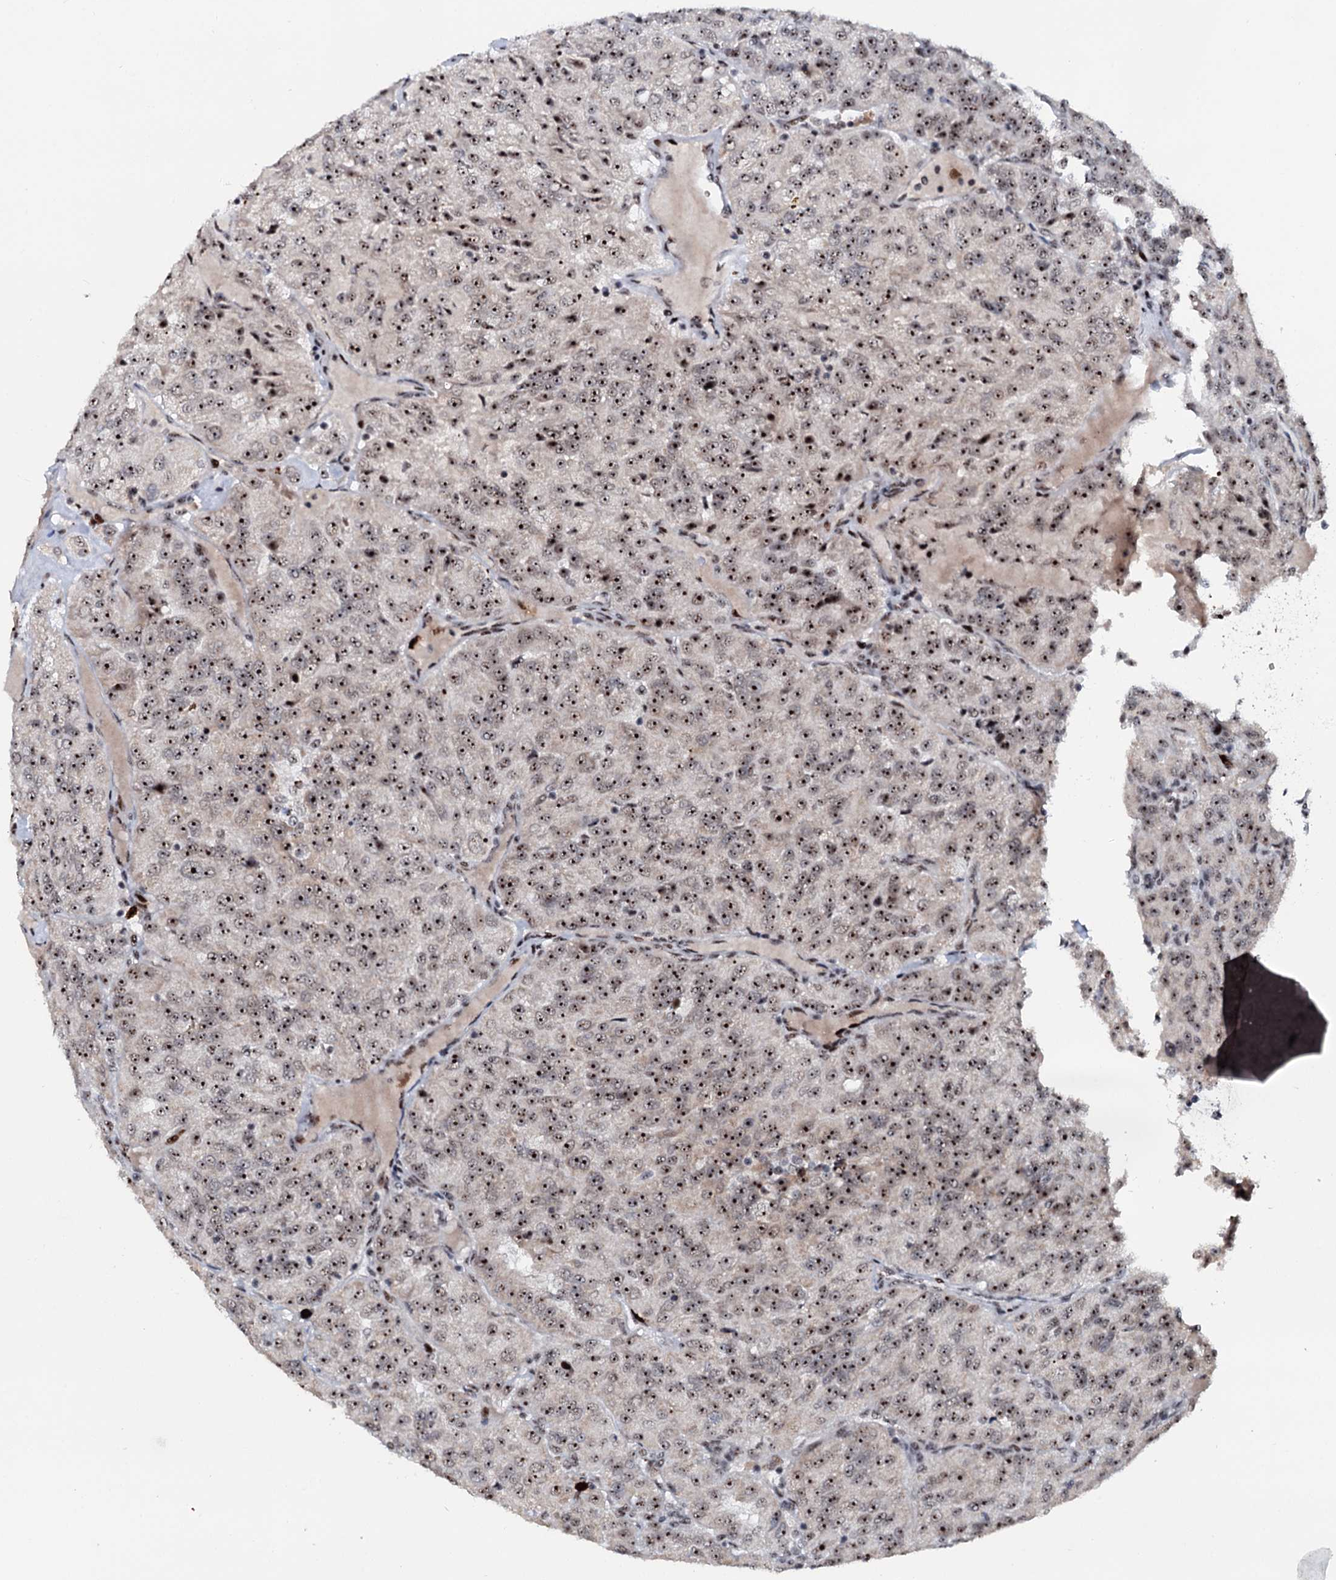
{"staining": {"intensity": "moderate", "quantity": ">75%", "location": "nuclear"}, "tissue": "renal cancer", "cell_type": "Tumor cells", "image_type": "cancer", "snomed": [{"axis": "morphology", "description": "Adenocarcinoma, NOS"}, {"axis": "topography", "description": "Kidney"}], "caption": "This is an image of immunohistochemistry (IHC) staining of renal cancer (adenocarcinoma), which shows moderate expression in the nuclear of tumor cells.", "gene": "NEUROG3", "patient": {"sex": "female", "age": 63}}